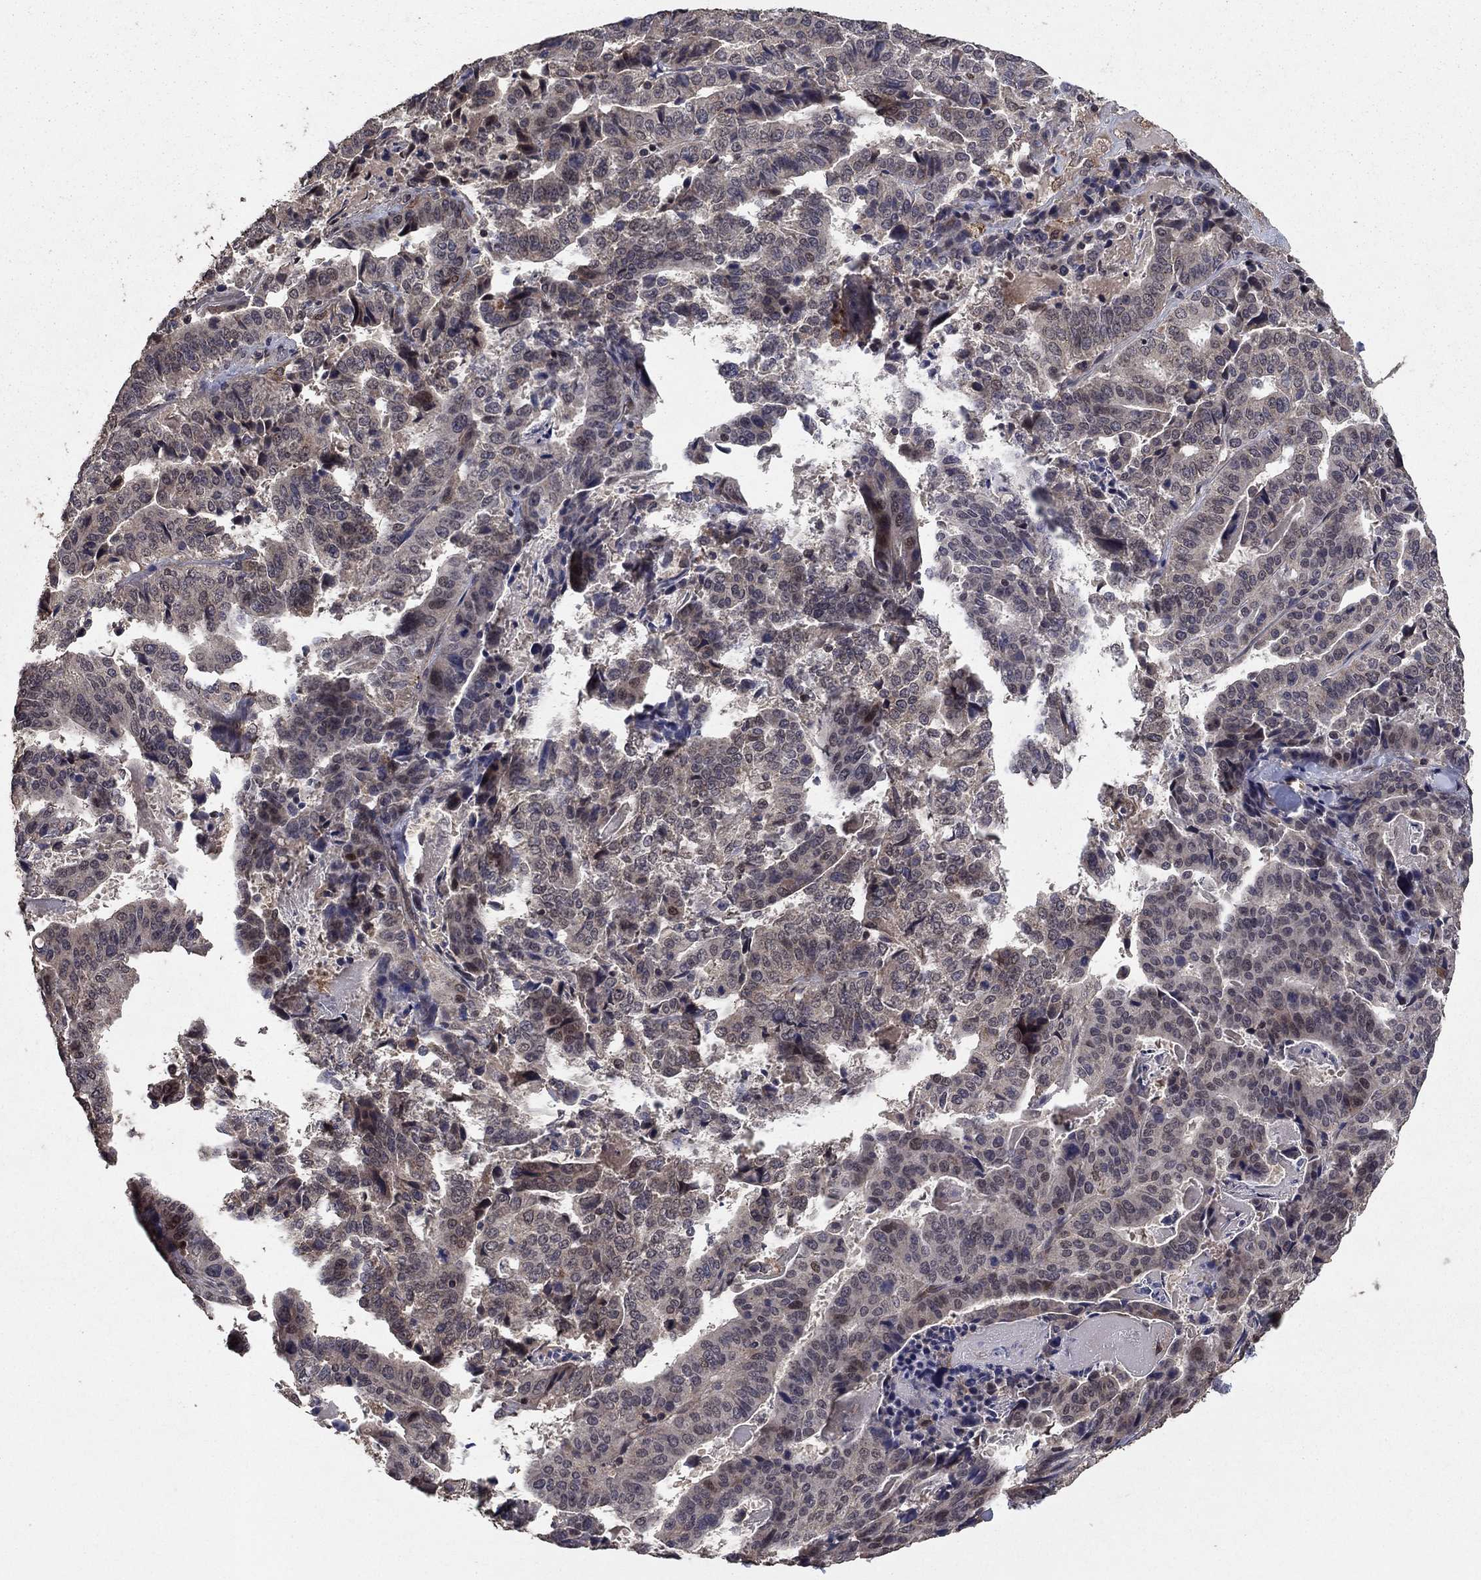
{"staining": {"intensity": "negative", "quantity": "none", "location": "none"}, "tissue": "stomach cancer", "cell_type": "Tumor cells", "image_type": "cancer", "snomed": [{"axis": "morphology", "description": "Adenocarcinoma, NOS"}, {"axis": "topography", "description": "Stomach"}], "caption": "This is an immunohistochemistry (IHC) micrograph of stomach cancer (adenocarcinoma). There is no positivity in tumor cells.", "gene": "DHRS1", "patient": {"sex": "male", "age": 48}}